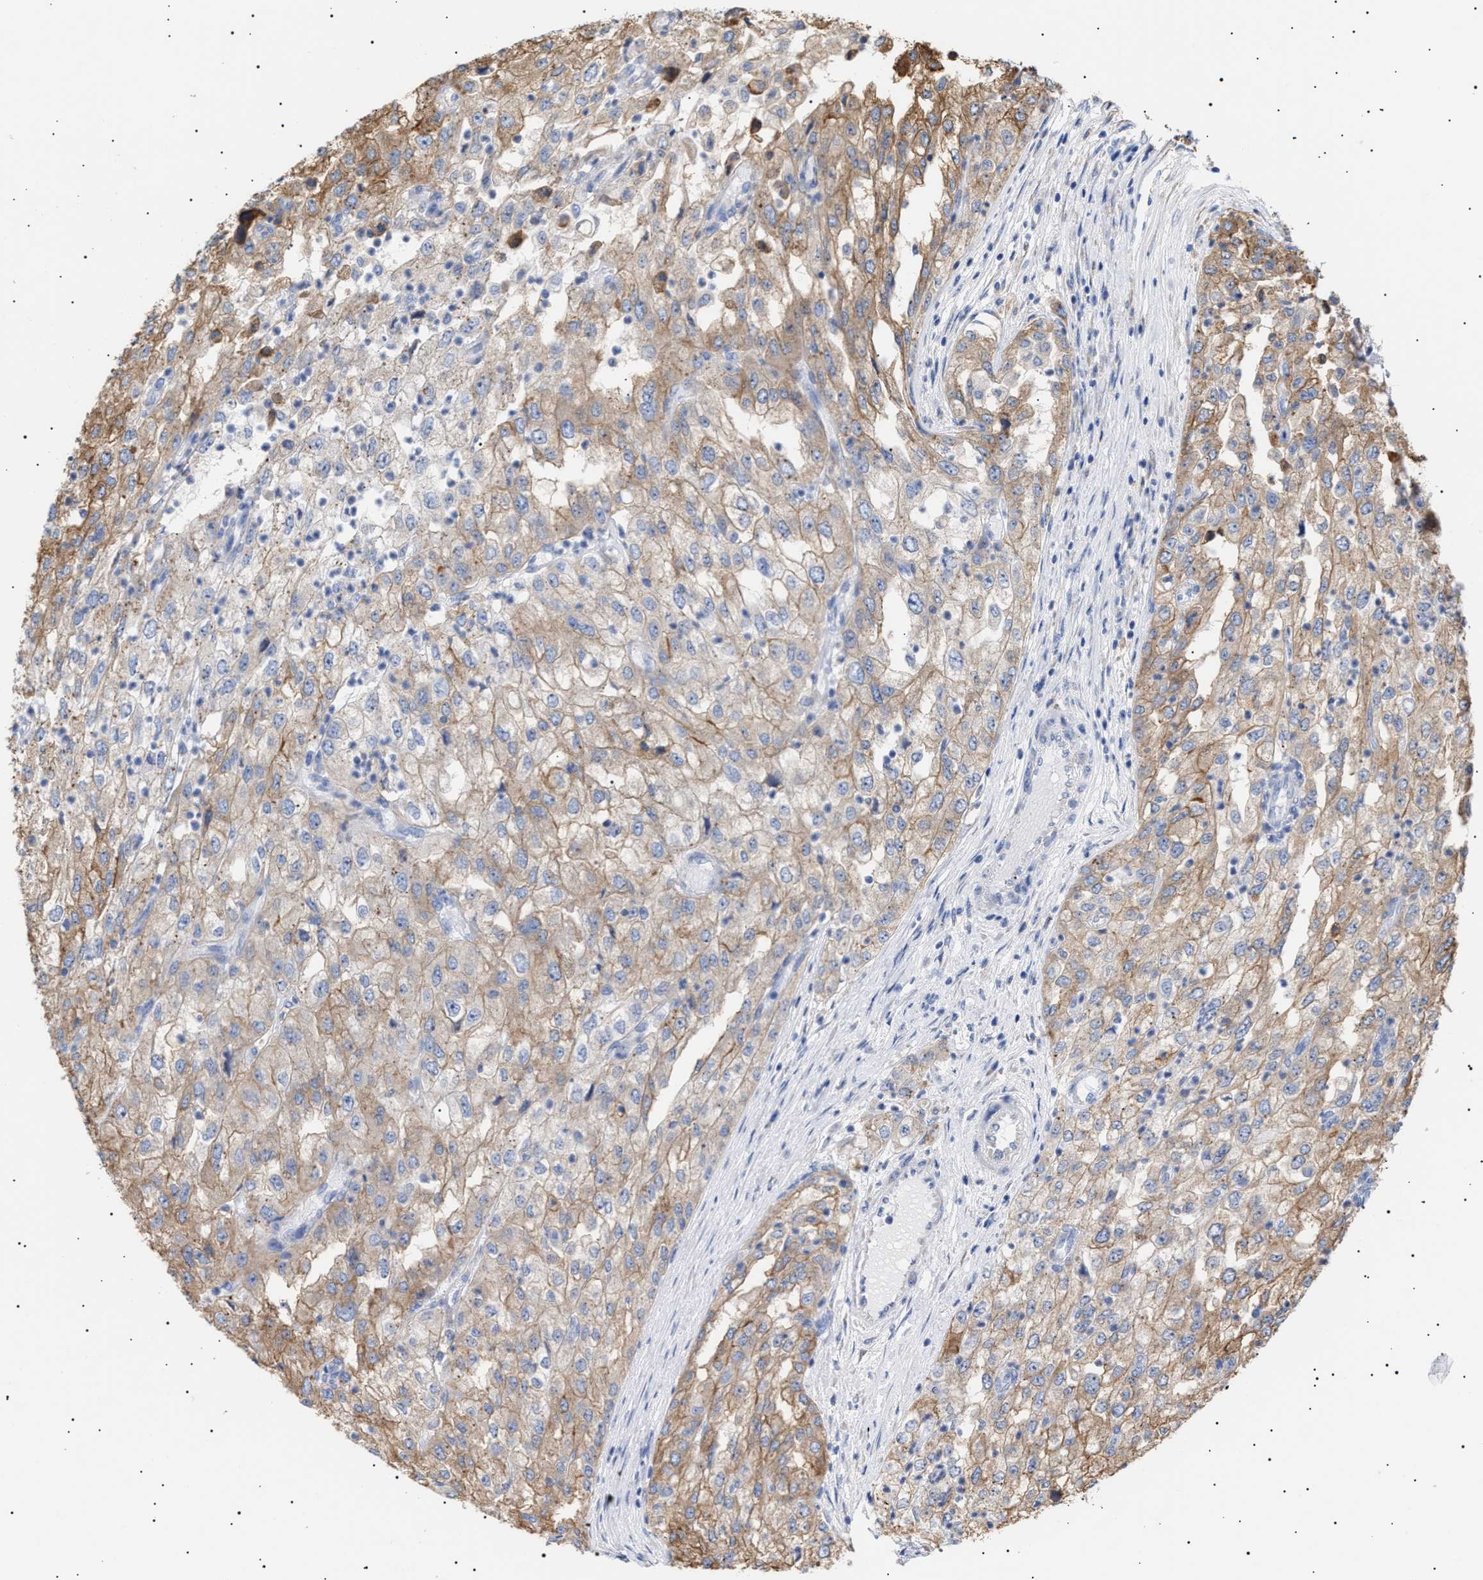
{"staining": {"intensity": "weak", "quantity": ">75%", "location": "cytoplasmic/membranous"}, "tissue": "renal cancer", "cell_type": "Tumor cells", "image_type": "cancer", "snomed": [{"axis": "morphology", "description": "Adenocarcinoma, NOS"}, {"axis": "topography", "description": "Kidney"}], "caption": "The photomicrograph exhibits a brown stain indicating the presence of a protein in the cytoplasmic/membranous of tumor cells in renal cancer (adenocarcinoma).", "gene": "ERCC6L2", "patient": {"sex": "female", "age": 54}}